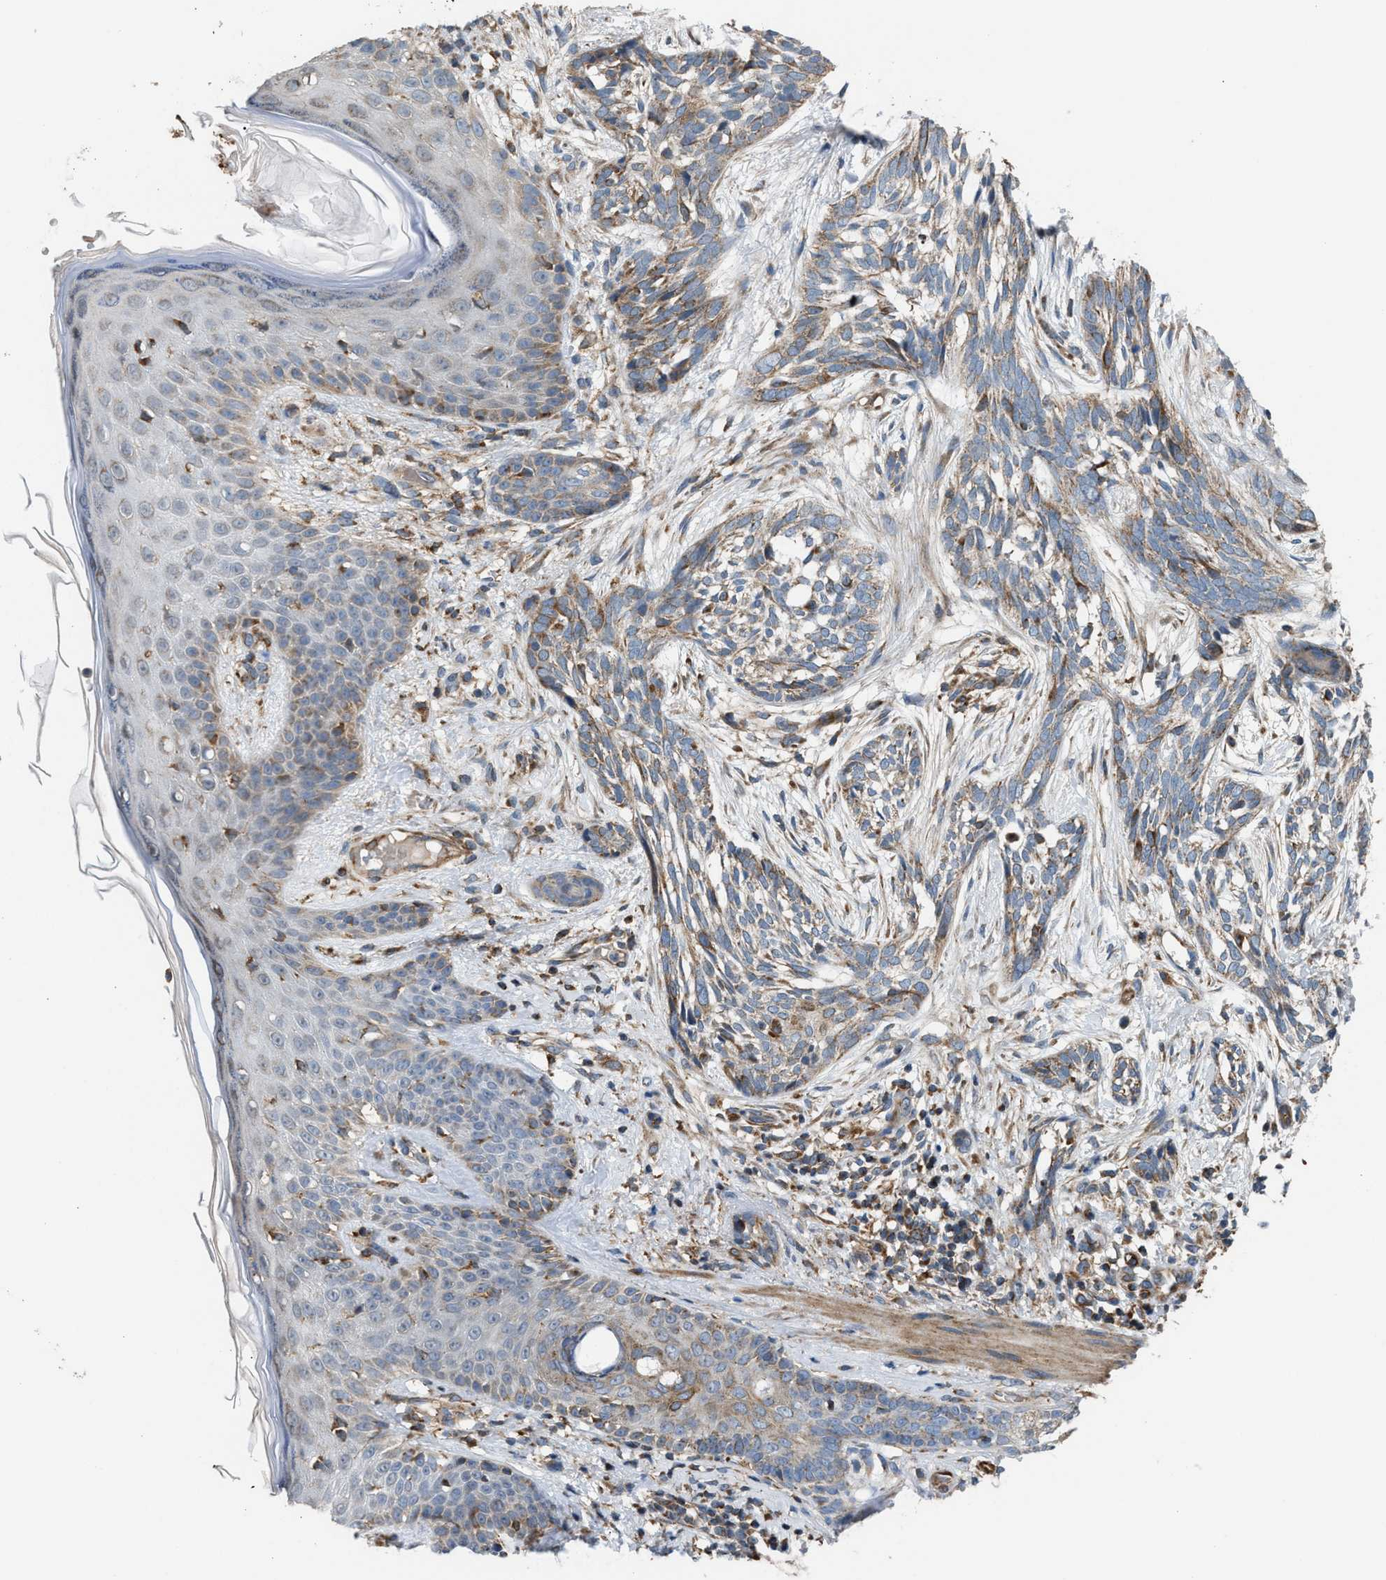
{"staining": {"intensity": "moderate", "quantity": ">75%", "location": "cytoplasmic/membranous"}, "tissue": "skin cancer", "cell_type": "Tumor cells", "image_type": "cancer", "snomed": [{"axis": "morphology", "description": "Basal cell carcinoma"}, {"axis": "topography", "description": "Skin"}], "caption": "There is medium levels of moderate cytoplasmic/membranous positivity in tumor cells of skin cancer, as demonstrated by immunohistochemical staining (brown color).", "gene": "SLC10A3", "patient": {"sex": "female", "age": 88}}